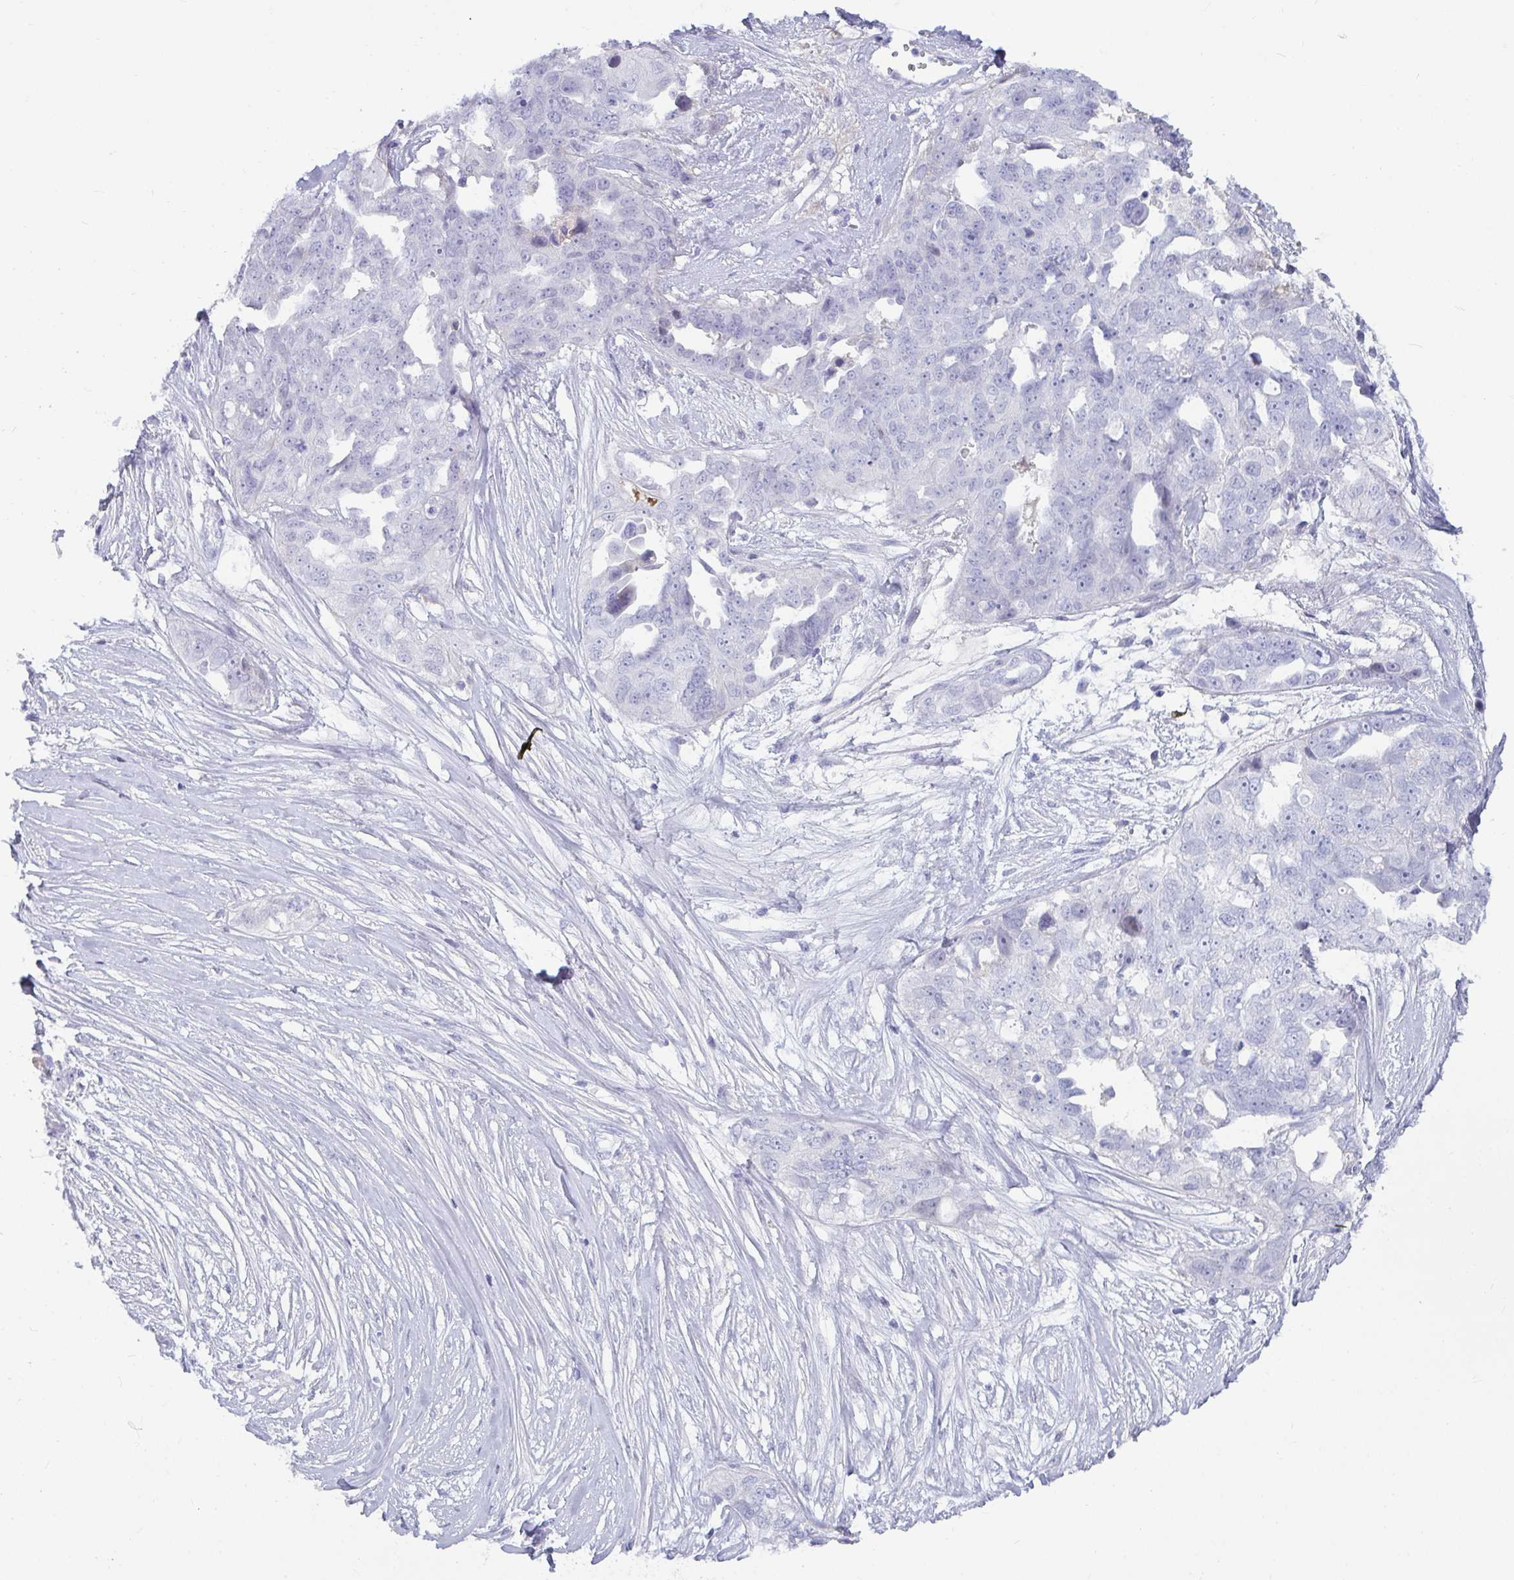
{"staining": {"intensity": "negative", "quantity": "none", "location": "none"}, "tissue": "ovarian cancer", "cell_type": "Tumor cells", "image_type": "cancer", "snomed": [{"axis": "morphology", "description": "Carcinoma, endometroid"}, {"axis": "topography", "description": "Ovary"}], "caption": "Micrograph shows no significant protein positivity in tumor cells of endometroid carcinoma (ovarian).", "gene": "NPY", "patient": {"sex": "female", "age": 70}}